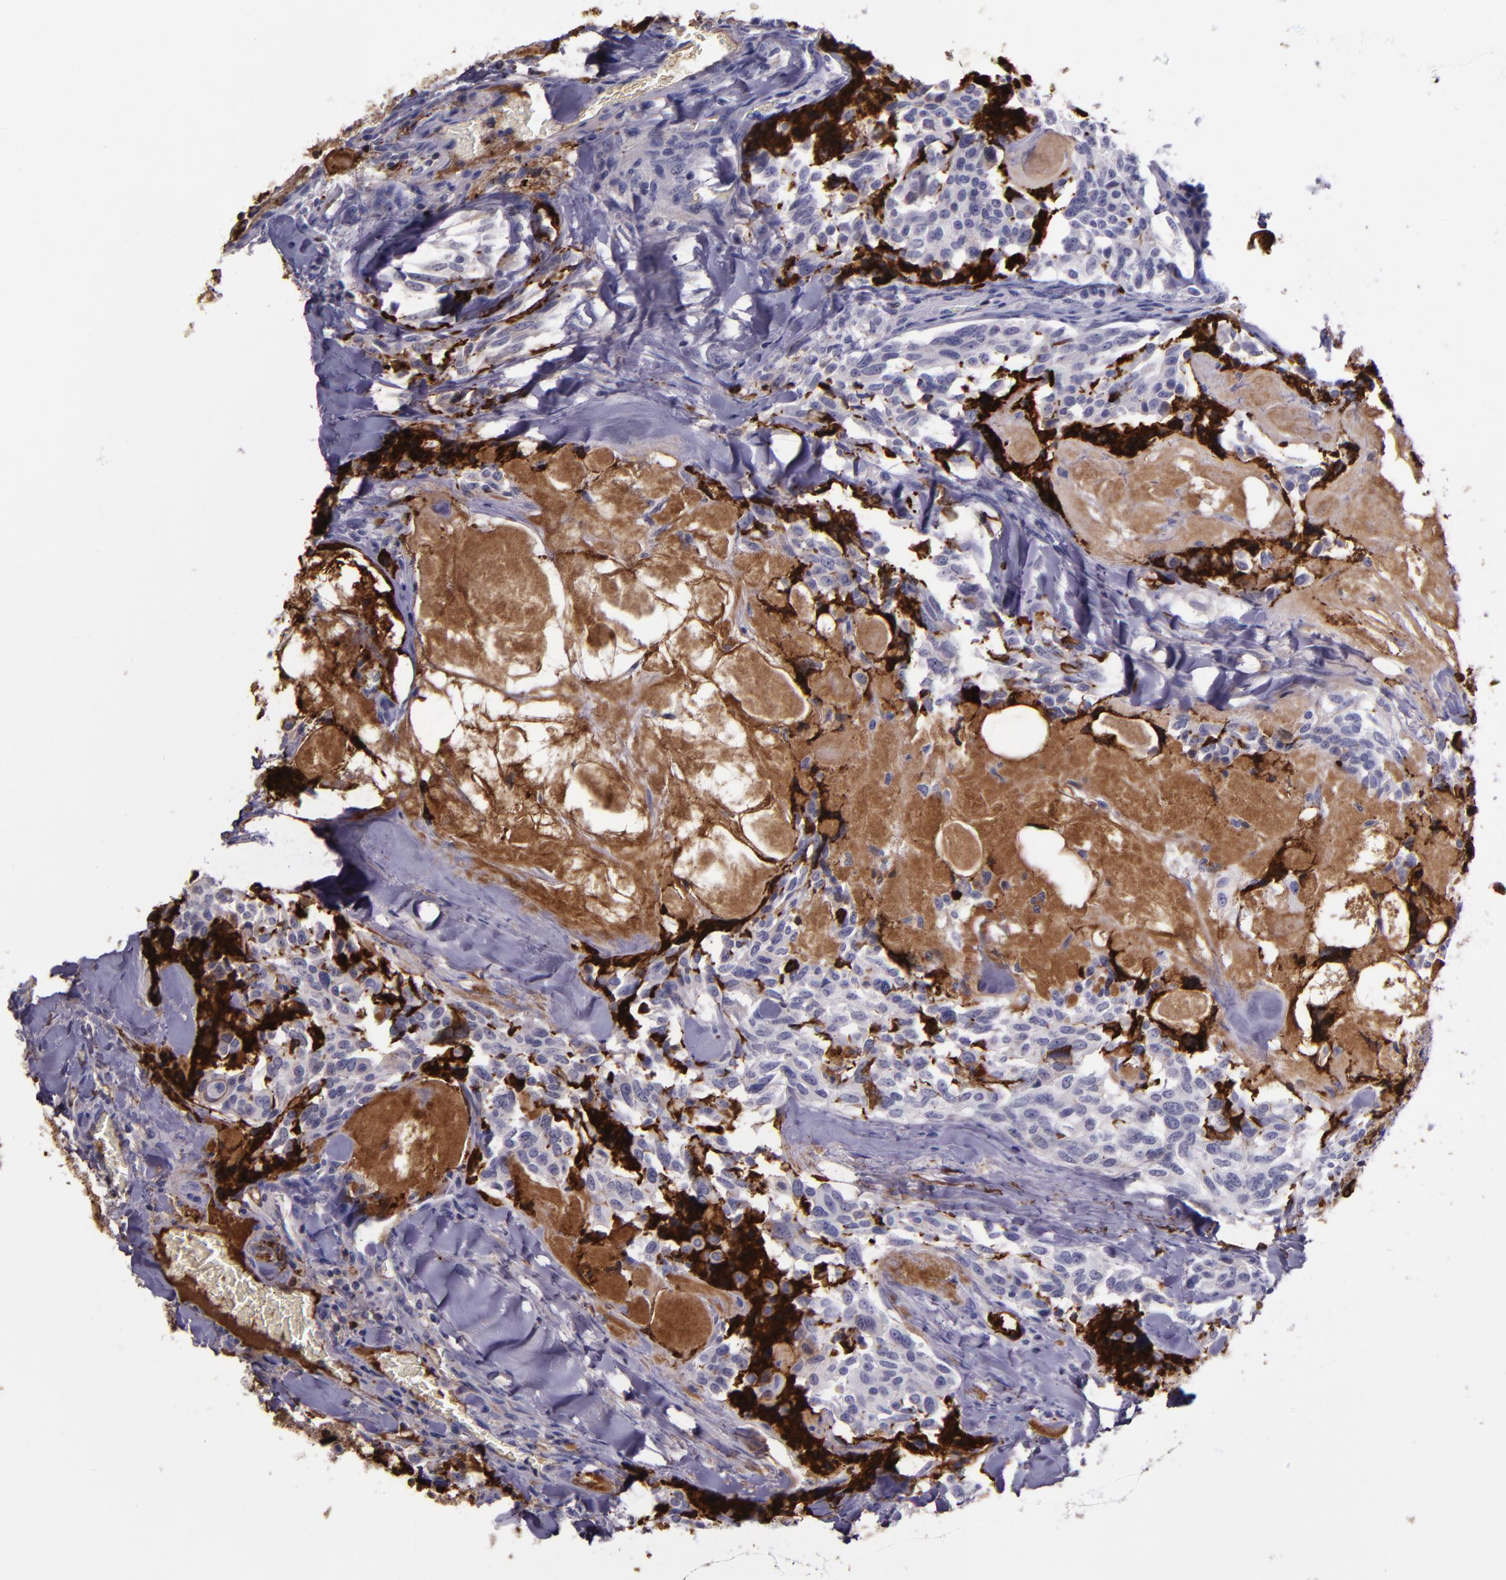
{"staining": {"intensity": "moderate", "quantity": ">75%", "location": "cytoplasmic/membranous"}, "tissue": "thyroid cancer", "cell_type": "Tumor cells", "image_type": "cancer", "snomed": [{"axis": "morphology", "description": "Carcinoma, NOS"}, {"axis": "morphology", "description": "Carcinoid, malignant, NOS"}, {"axis": "topography", "description": "Thyroid gland"}], "caption": "Protein expression analysis of thyroid carcinoid (malignant) demonstrates moderate cytoplasmic/membranous expression in about >75% of tumor cells.", "gene": "APOH", "patient": {"sex": "male", "age": 33}}